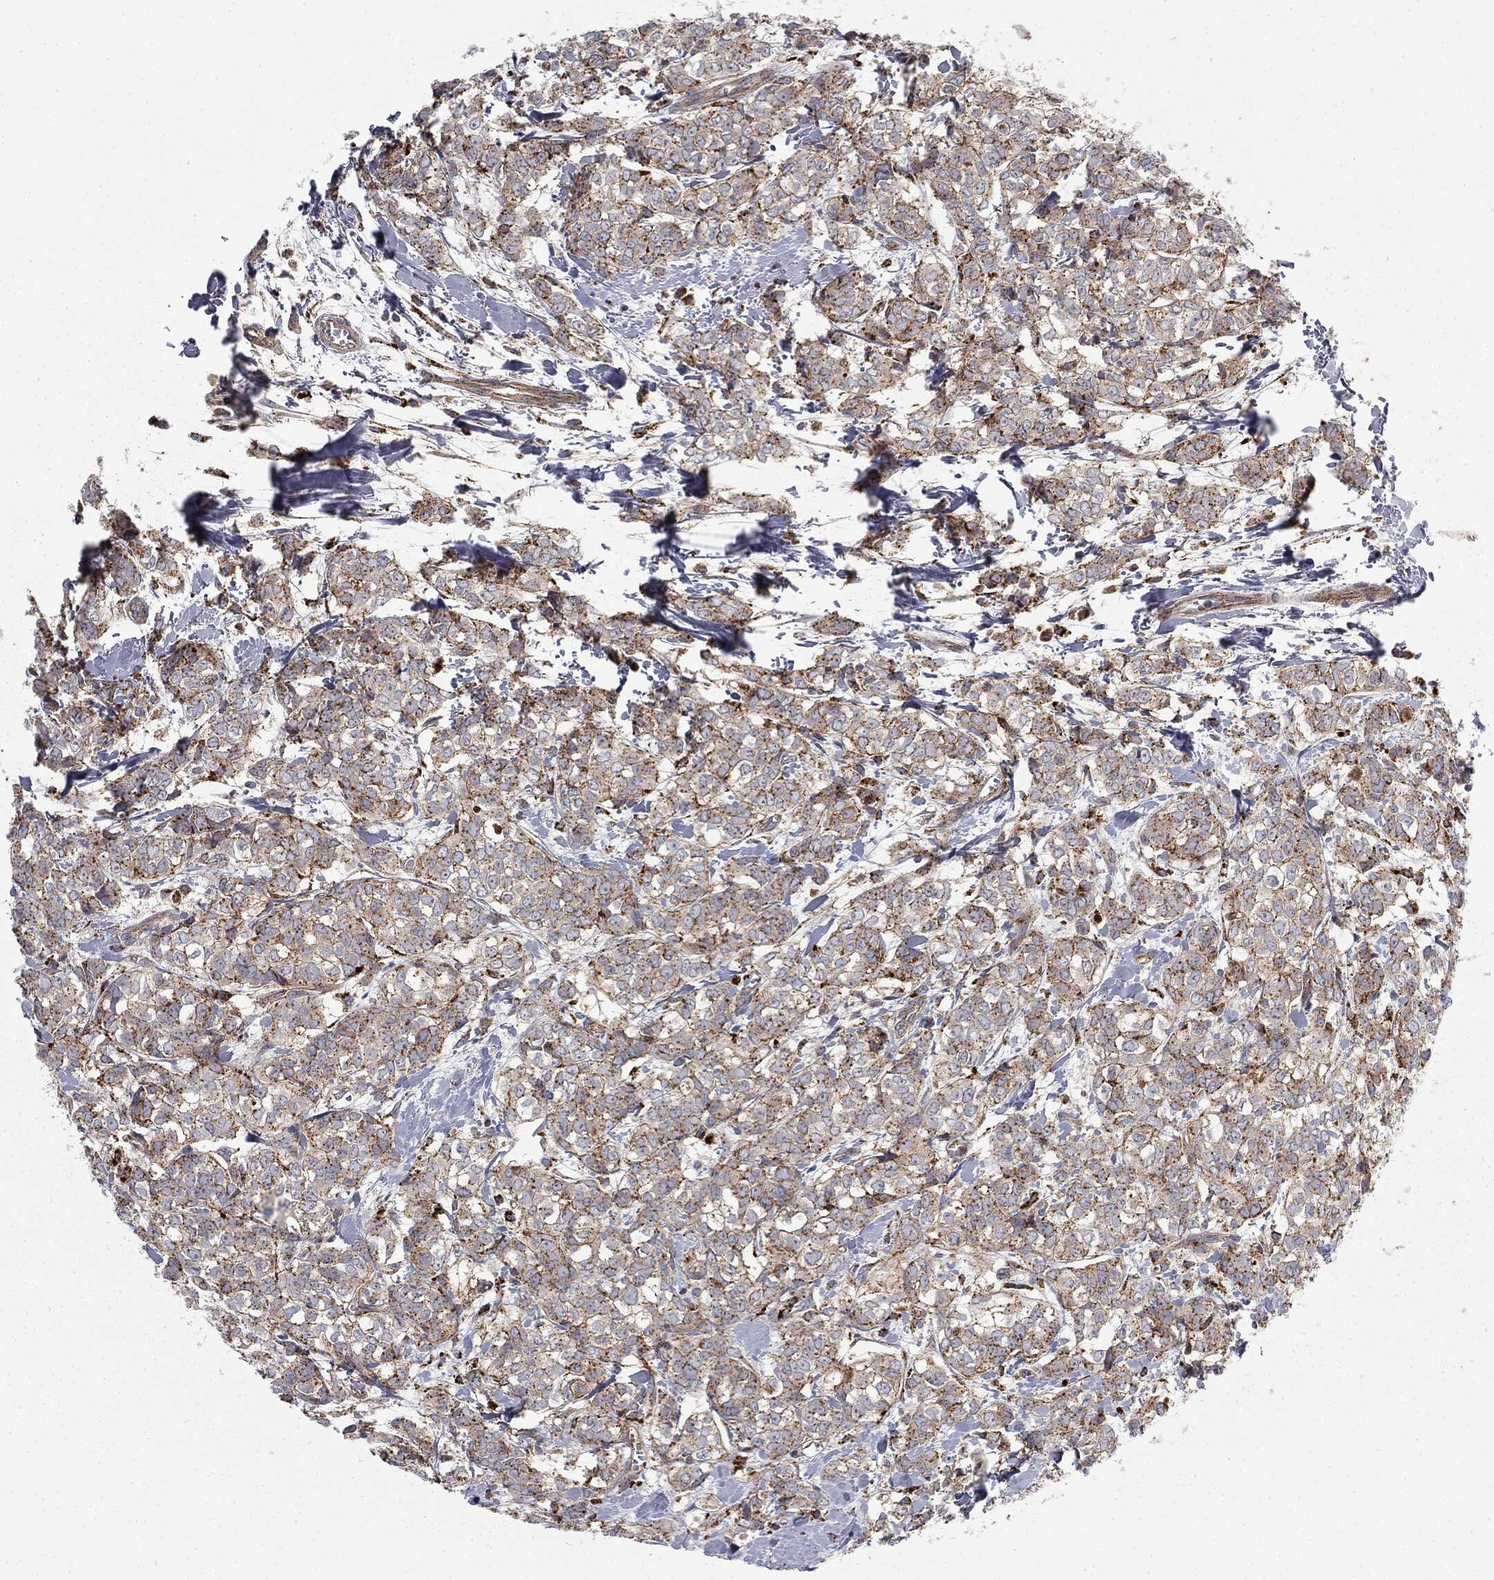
{"staining": {"intensity": "moderate", "quantity": ">75%", "location": "cytoplasmic/membranous"}, "tissue": "breast cancer", "cell_type": "Tumor cells", "image_type": "cancer", "snomed": [{"axis": "morphology", "description": "Duct carcinoma"}, {"axis": "topography", "description": "Breast"}], "caption": "Invasive ductal carcinoma (breast) stained with immunohistochemistry (IHC) shows moderate cytoplasmic/membranous expression in about >75% of tumor cells.", "gene": "CTSA", "patient": {"sex": "female", "age": 61}}